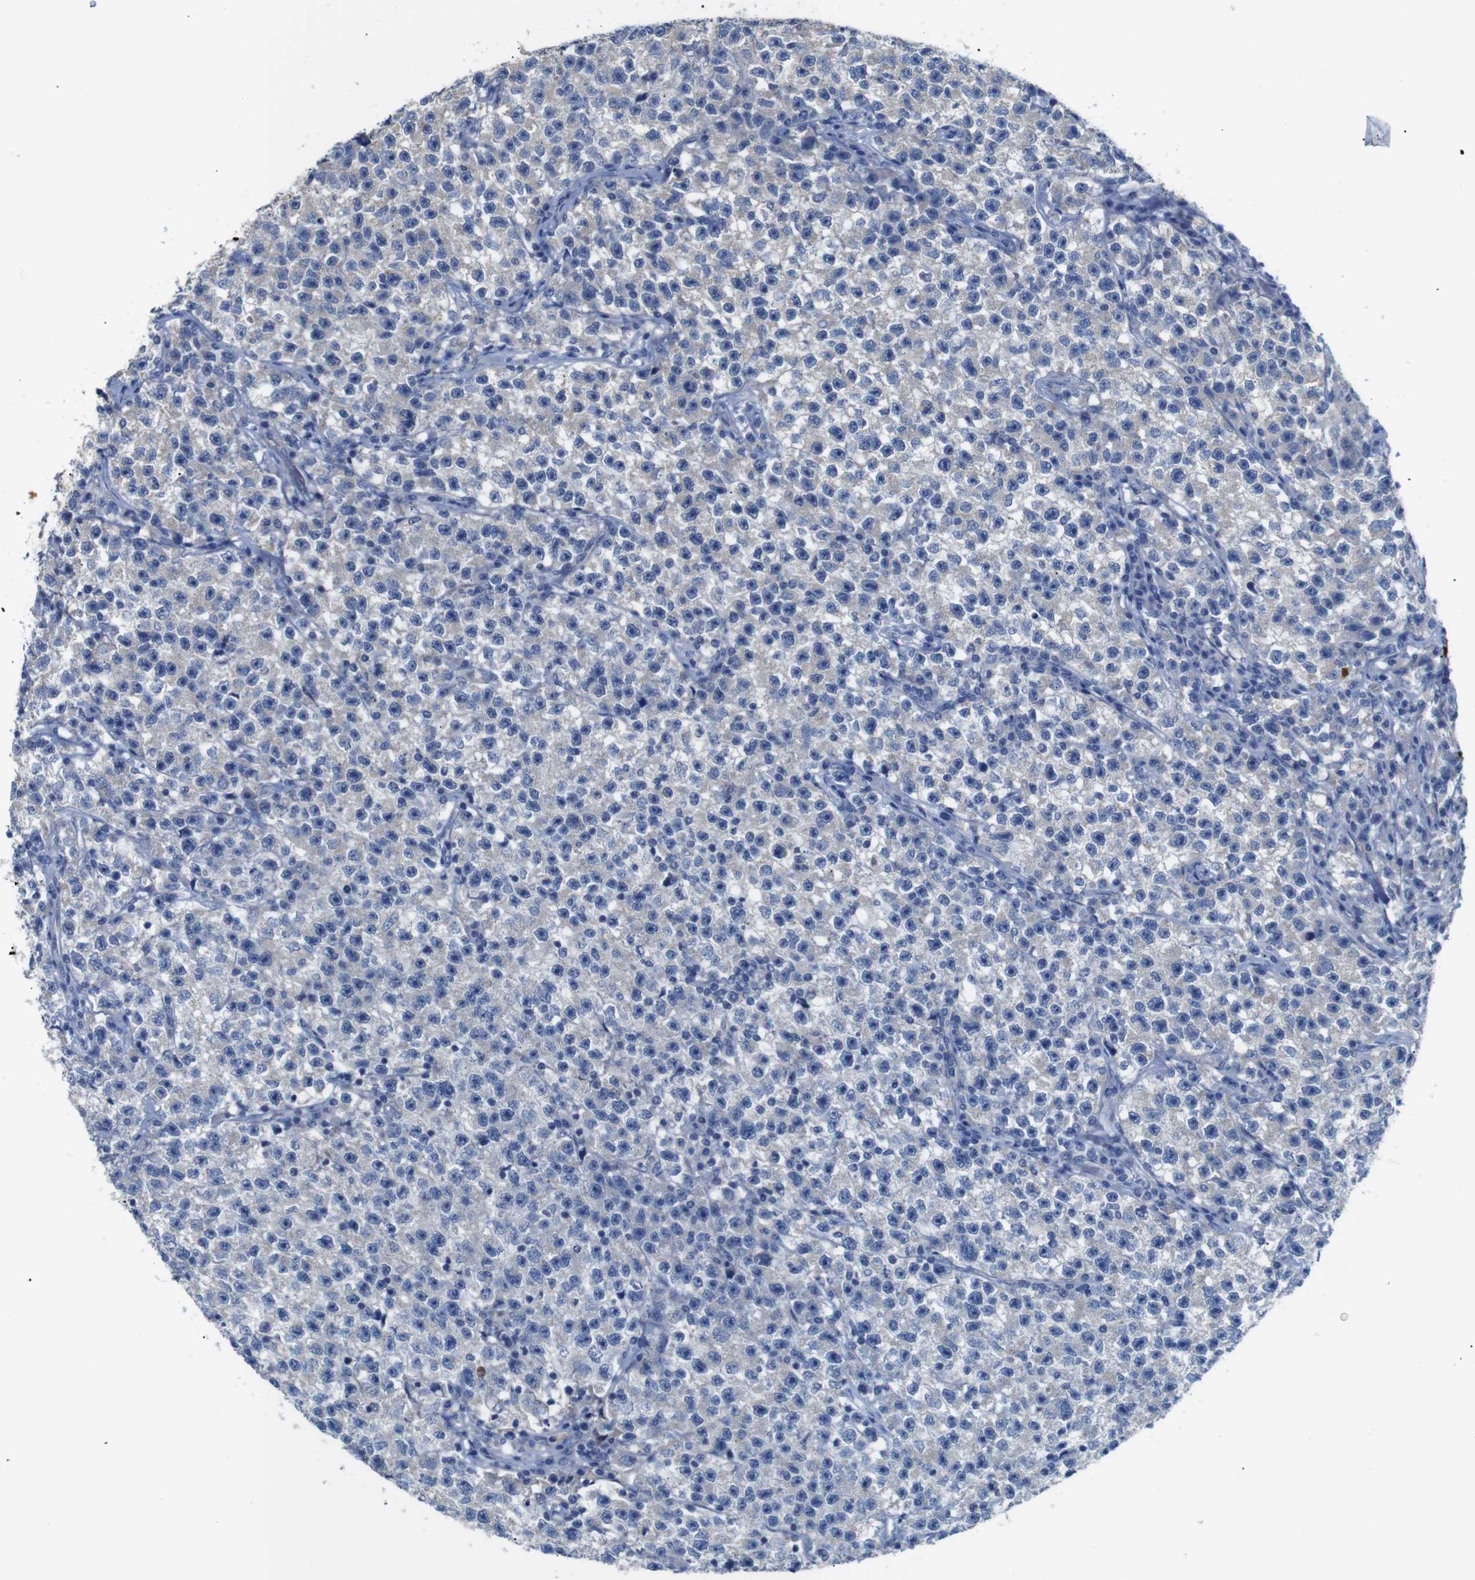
{"staining": {"intensity": "weak", "quantity": "<25%", "location": "cytoplasmic/membranous"}, "tissue": "testis cancer", "cell_type": "Tumor cells", "image_type": "cancer", "snomed": [{"axis": "morphology", "description": "Seminoma, NOS"}, {"axis": "topography", "description": "Testis"}], "caption": "Histopathology image shows no protein staining in tumor cells of seminoma (testis) tissue.", "gene": "ALOX15", "patient": {"sex": "male", "age": 22}}